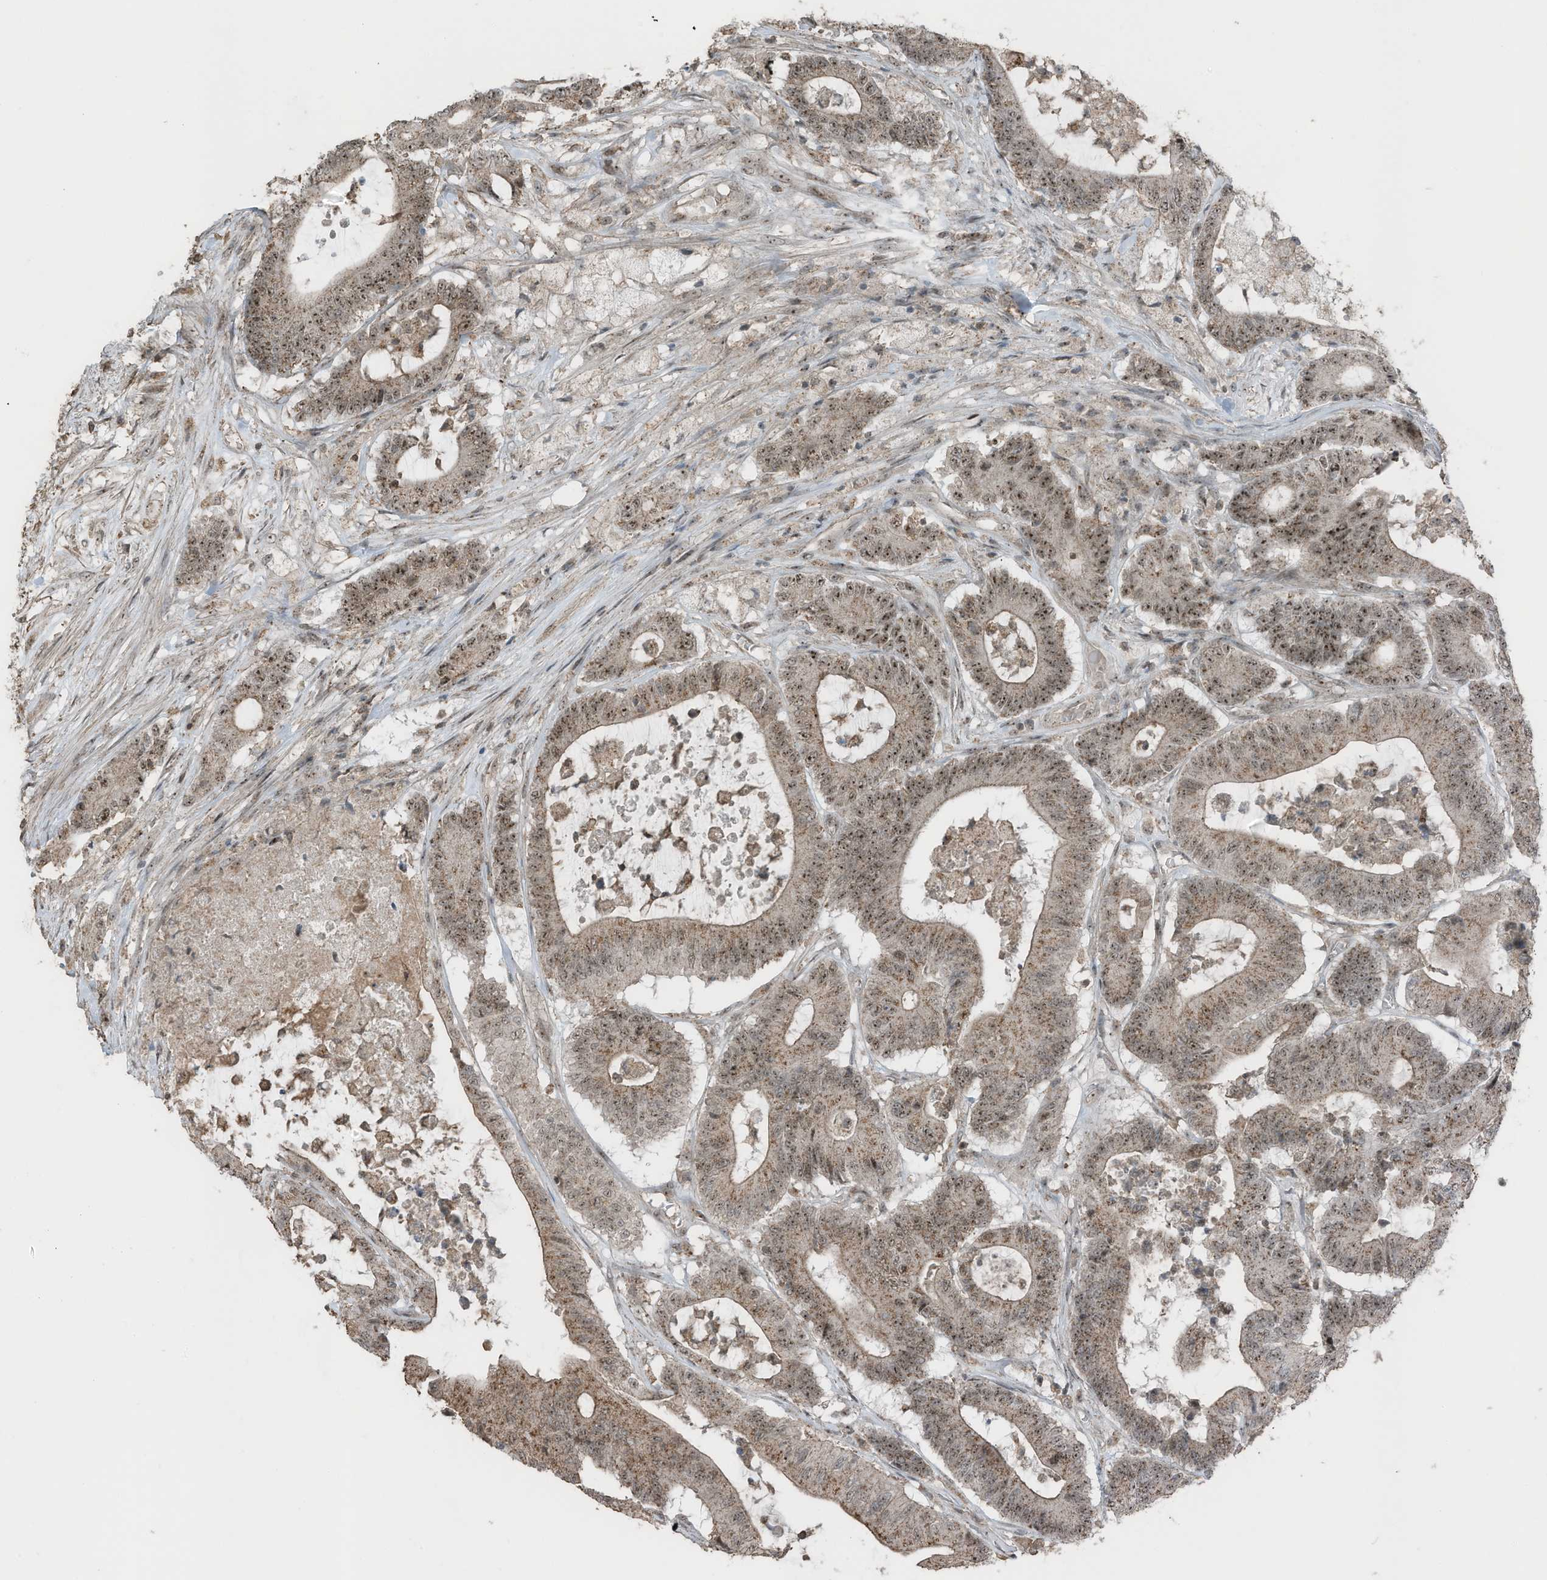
{"staining": {"intensity": "moderate", "quantity": ">75%", "location": "cytoplasmic/membranous,nuclear"}, "tissue": "colorectal cancer", "cell_type": "Tumor cells", "image_type": "cancer", "snomed": [{"axis": "morphology", "description": "Adenocarcinoma, NOS"}, {"axis": "topography", "description": "Colon"}], "caption": "The image displays immunohistochemical staining of colorectal cancer. There is moderate cytoplasmic/membranous and nuclear positivity is appreciated in approximately >75% of tumor cells.", "gene": "UTP3", "patient": {"sex": "female", "age": 84}}